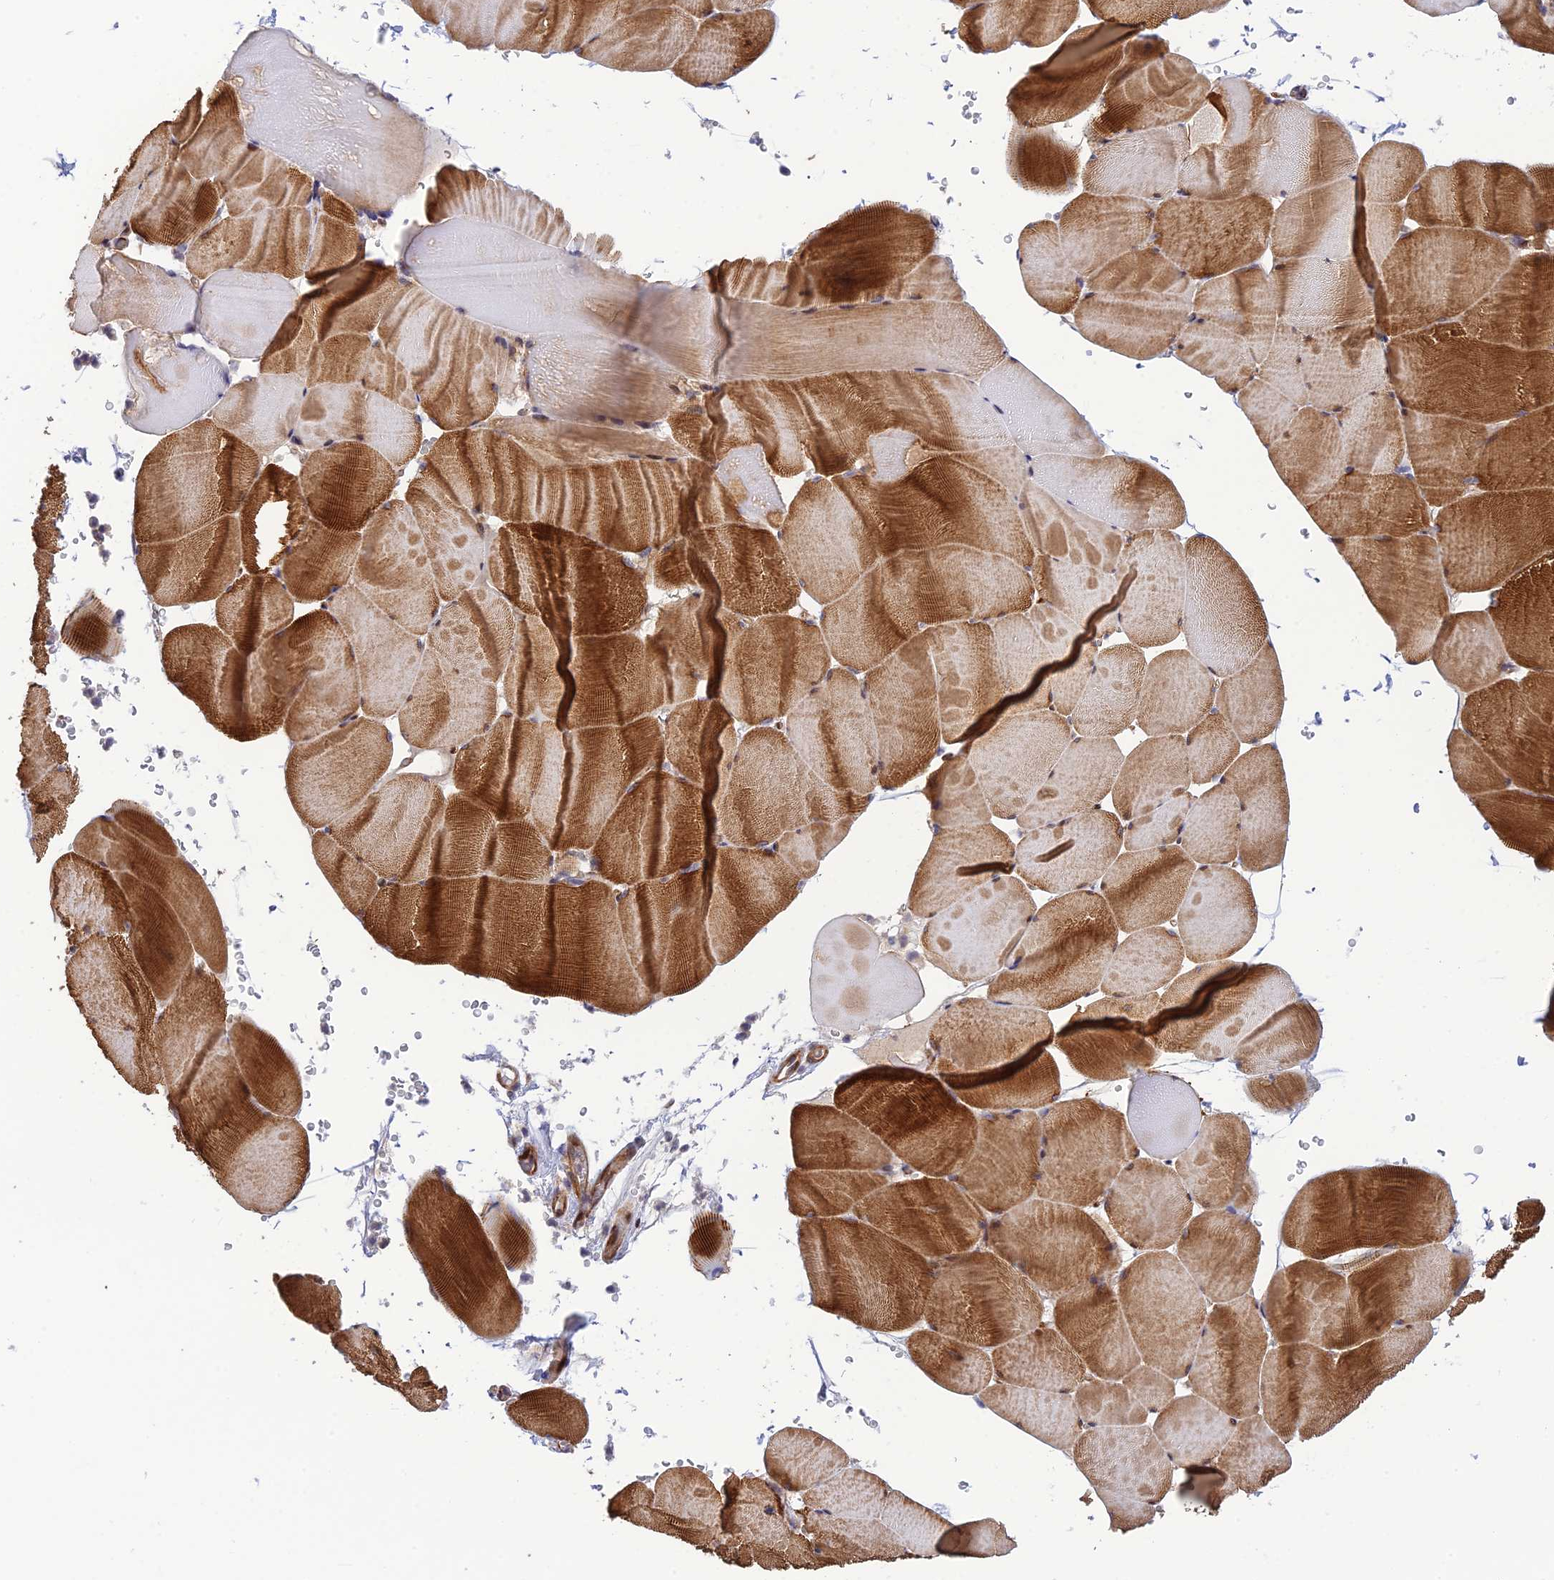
{"staining": {"intensity": "strong", "quantity": ">75%", "location": "cytoplasmic/membranous"}, "tissue": "skeletal muscle", "cell_type": "Myocytes", "image_type": "normal", "snomed": [{"axis": "morphology", "description": "Normal tissue, NOS"}, {"axis": "topography", "description": "Skeletal muscle"}], "caption": "Protein expression analysis of normal skeletal muscle demonstrates strong cytoplasmic/membranous expression in about >75% of myocytes.", "gene": "ZNF584", "patient": {"sex": "male", "age": 62}}